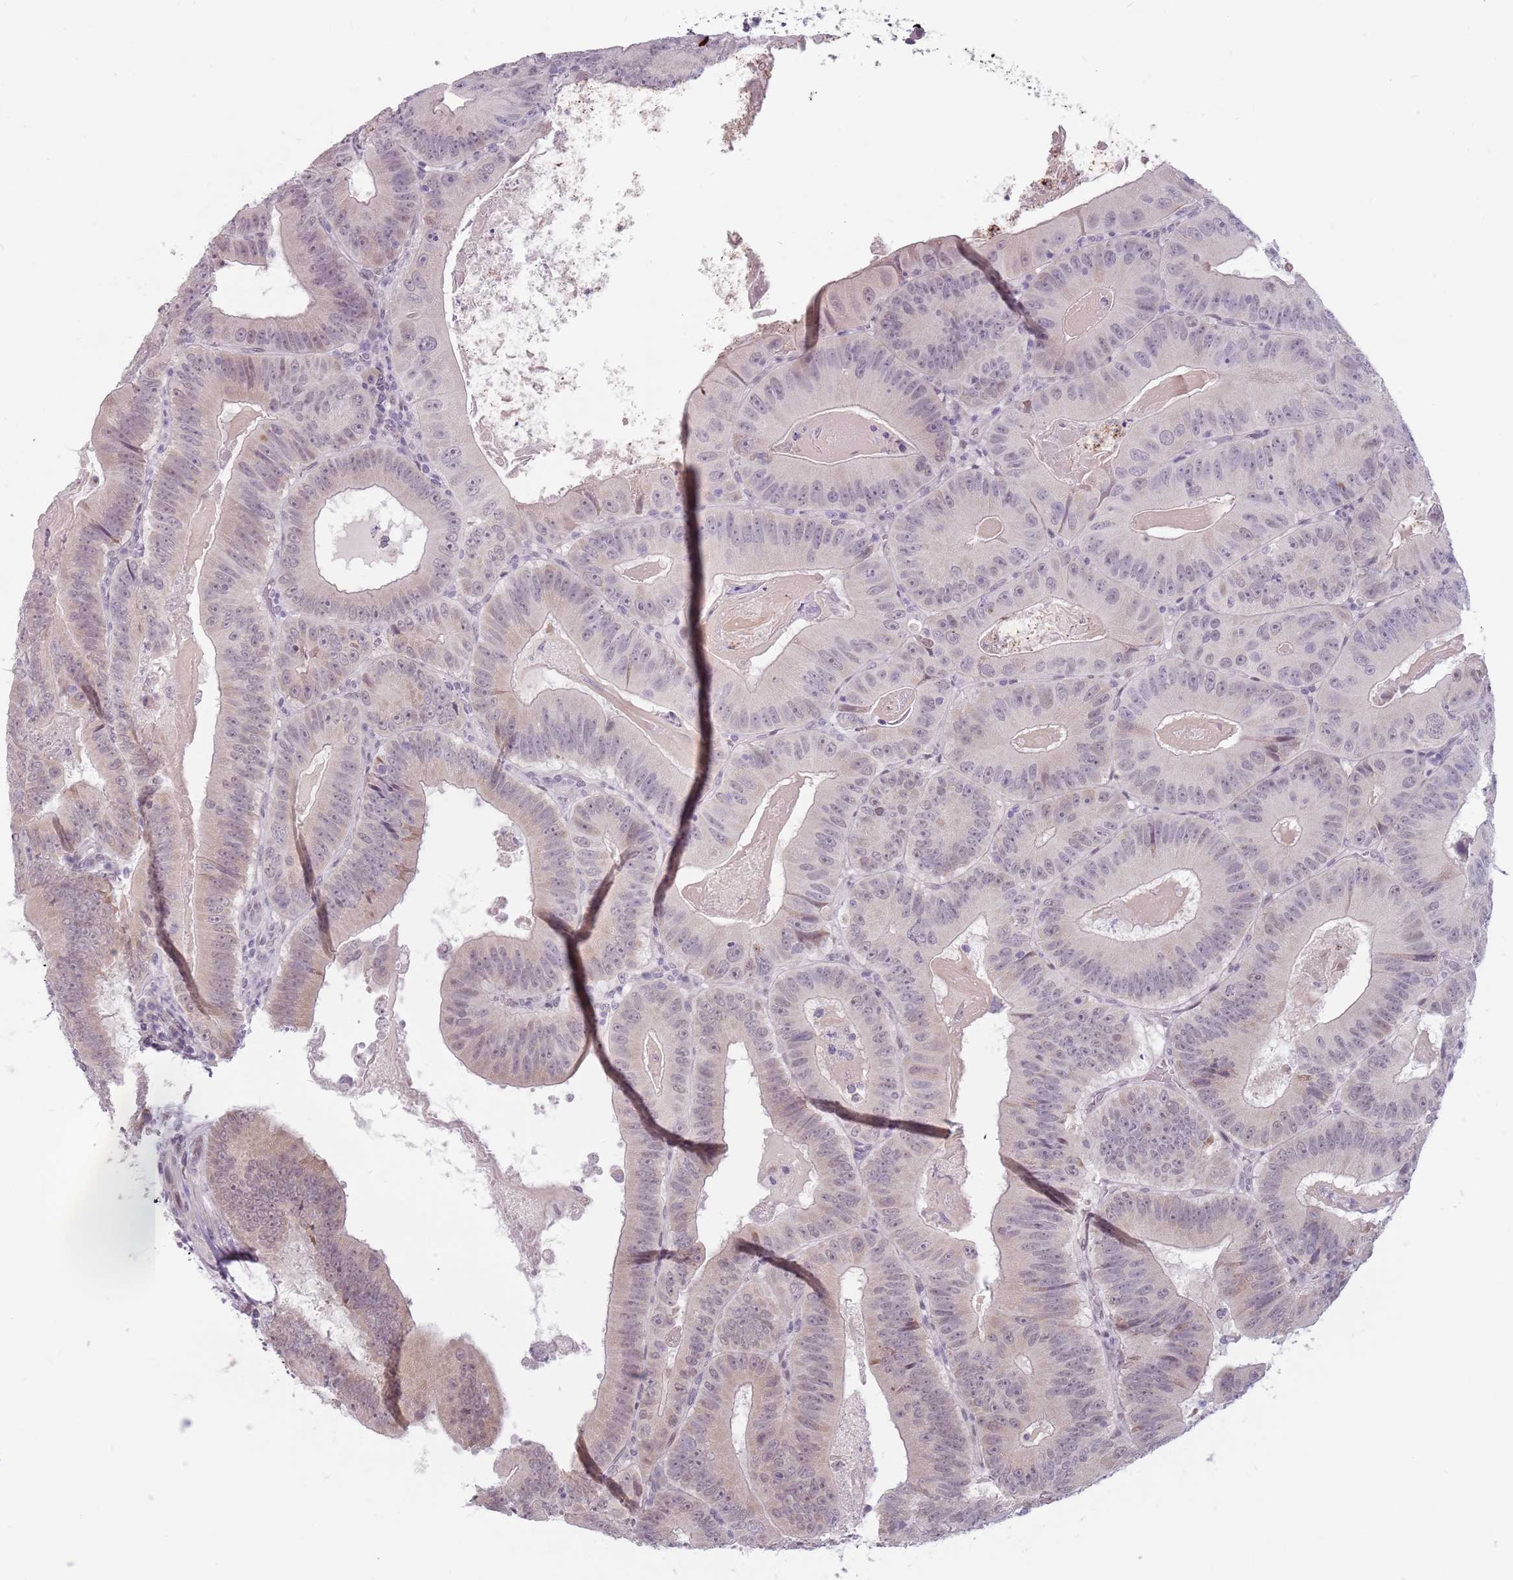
{"staining": {"intensity": "weak", "quantity": "<25%", "location": "cytoplasmic/membranous,nuclear"}, "tissue": "colorectal cancer", "cell_type": "Tumor cells", "image_type": "cancer", "snomed": [{"axis": "morphology", "description": "Adenocarcinoma, NOS"}, {"axis": "topography", "description": "Colon"}], "caption": "Colorectal cancer was stained to show a protein in brown. There is no significant positivity in tumor cells.", "gene": "PTCHD1", "patient": {"sex": "female", "age": 86}}